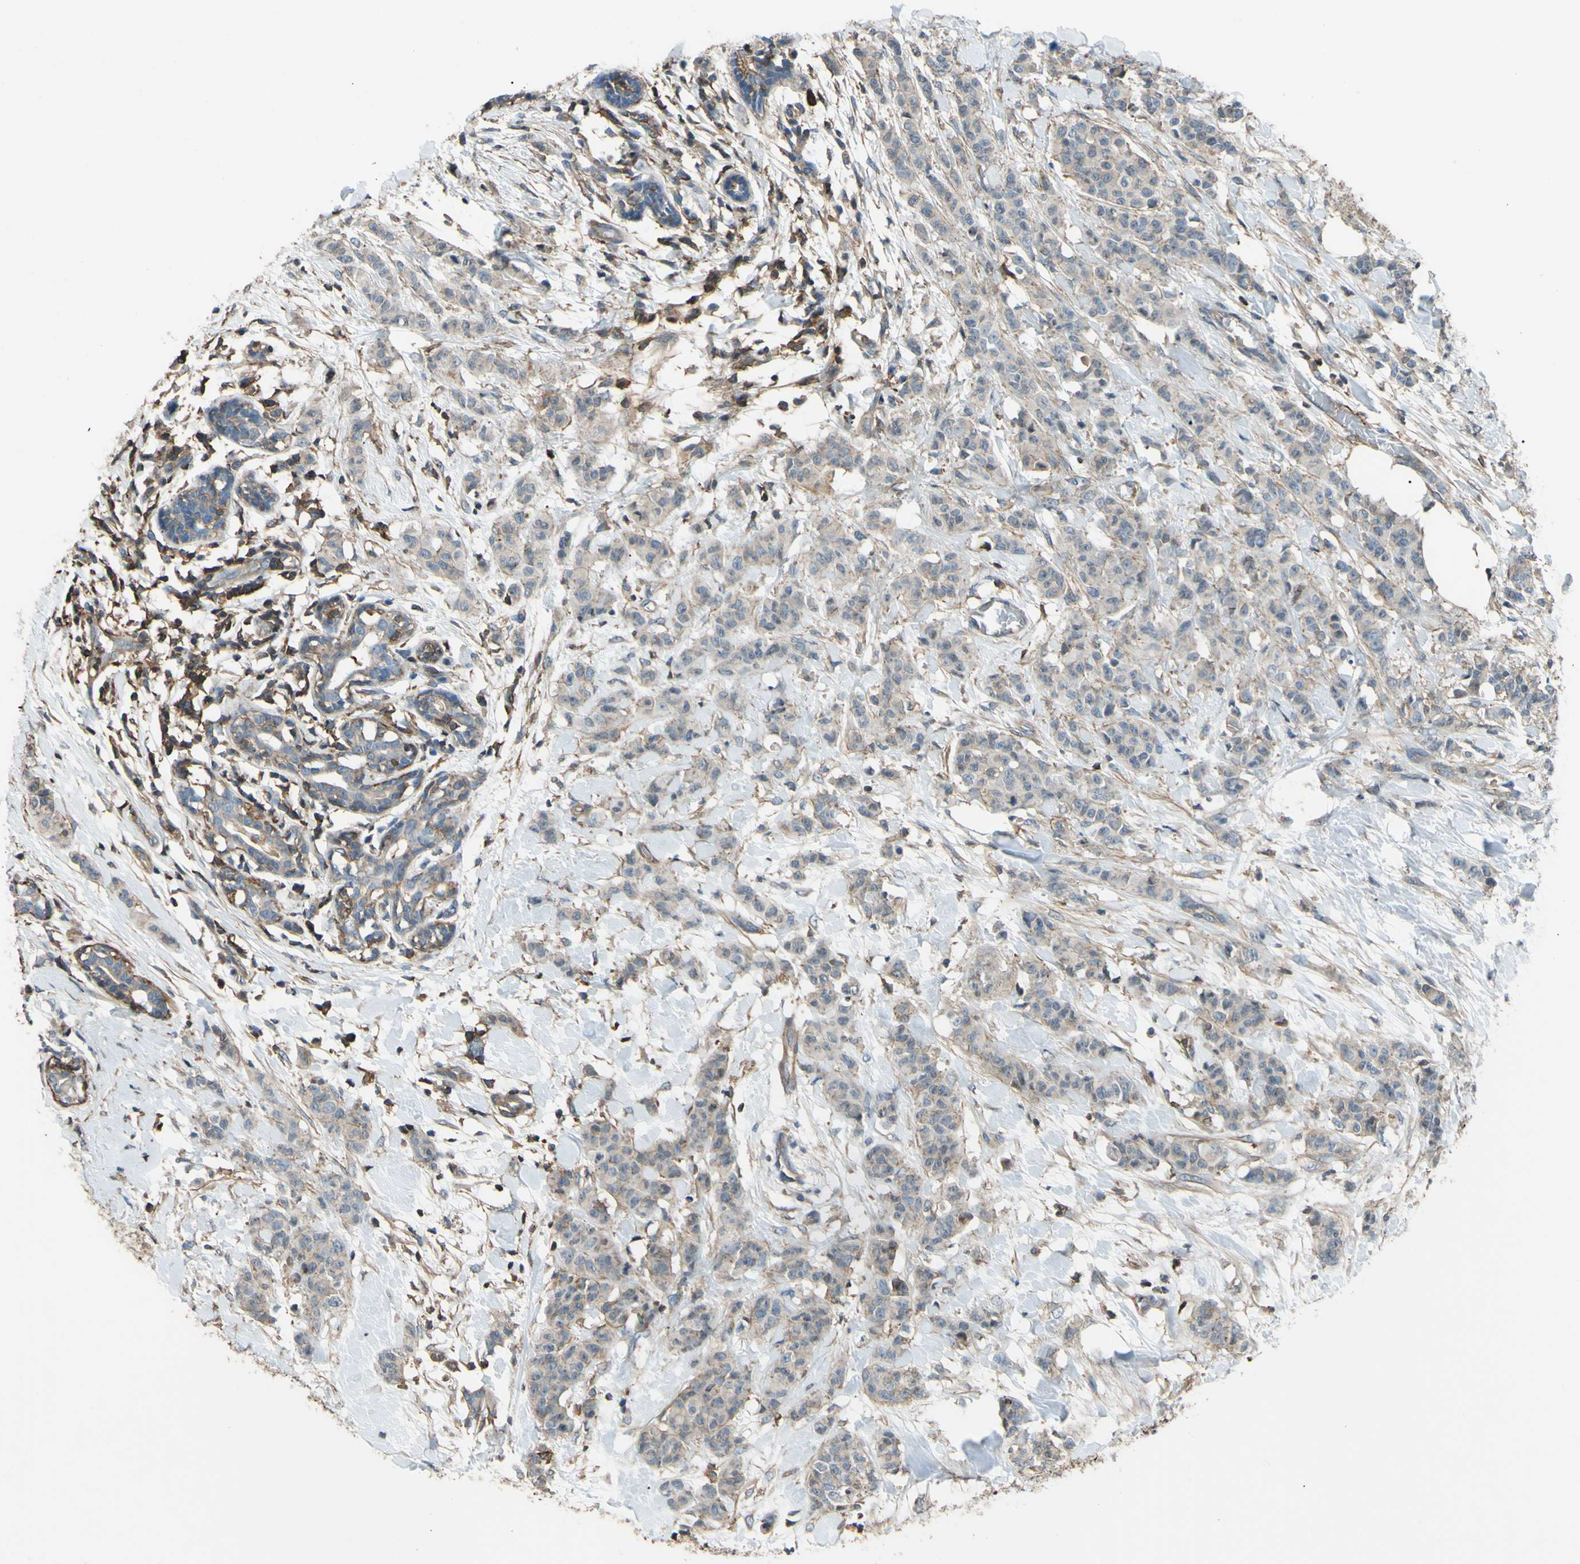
{"staining": {"intensity": "weak", "quantity": "25%-75%", "location": "cytoplasmic/membranous"}, "tissue": "breast cancer", "cell_type": "Tumor cells", "image_type": "cancer", "snomed": [{"axis": "morphology", "description": "Normal tissue, NOS"}, {"axis": "morphology", "description": "Duct carcinoma"}, {"axis": "topography", "description": "Breast"}], "caption": "This histopathology image demonstrates IHC staining of breast invasive ductal carcinoma, with low weak cytoplasmic/membranous expression in approximately 25%-75% of tumor cells.", "gene": "ADD3", "patient": {"sex": "female", "age": 40}}